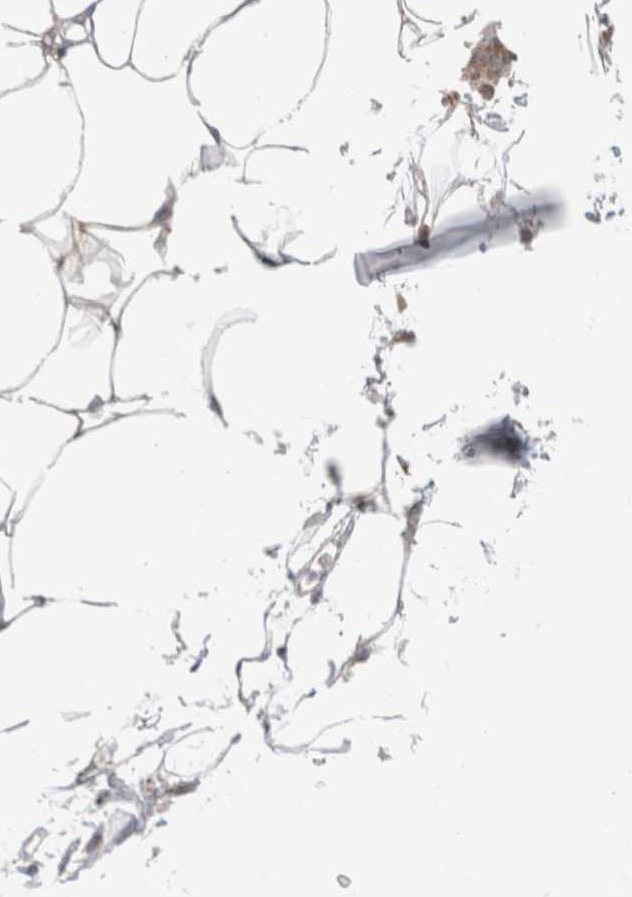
{"staining": {"intensity": "negative", "quantity": "none", "location": "none"}, "tissue": "adipose tissue", "cell_type": "Adipocytes", "image_type": "normal", "snomed": [{"axis": "morphology", "description": "Normal tissue, NOS"}, {"axis": "morphology", "description": "Adenocarcinoma, NOS"}, {"axis": "topography", "description": "Colon"}, {"axis": "topography", "description": "Peripheral nerve tissue"}], "caption": "IHC histopathology image of unremarkable human adipose tissue stained for a protein (brown), which reveals no staining in adipocytes. (DAB (3,3'-diaminobenzidine) IHC, high magnification).", "gene": "XKR4", "patient": {"sex": "male", "age": 14}}